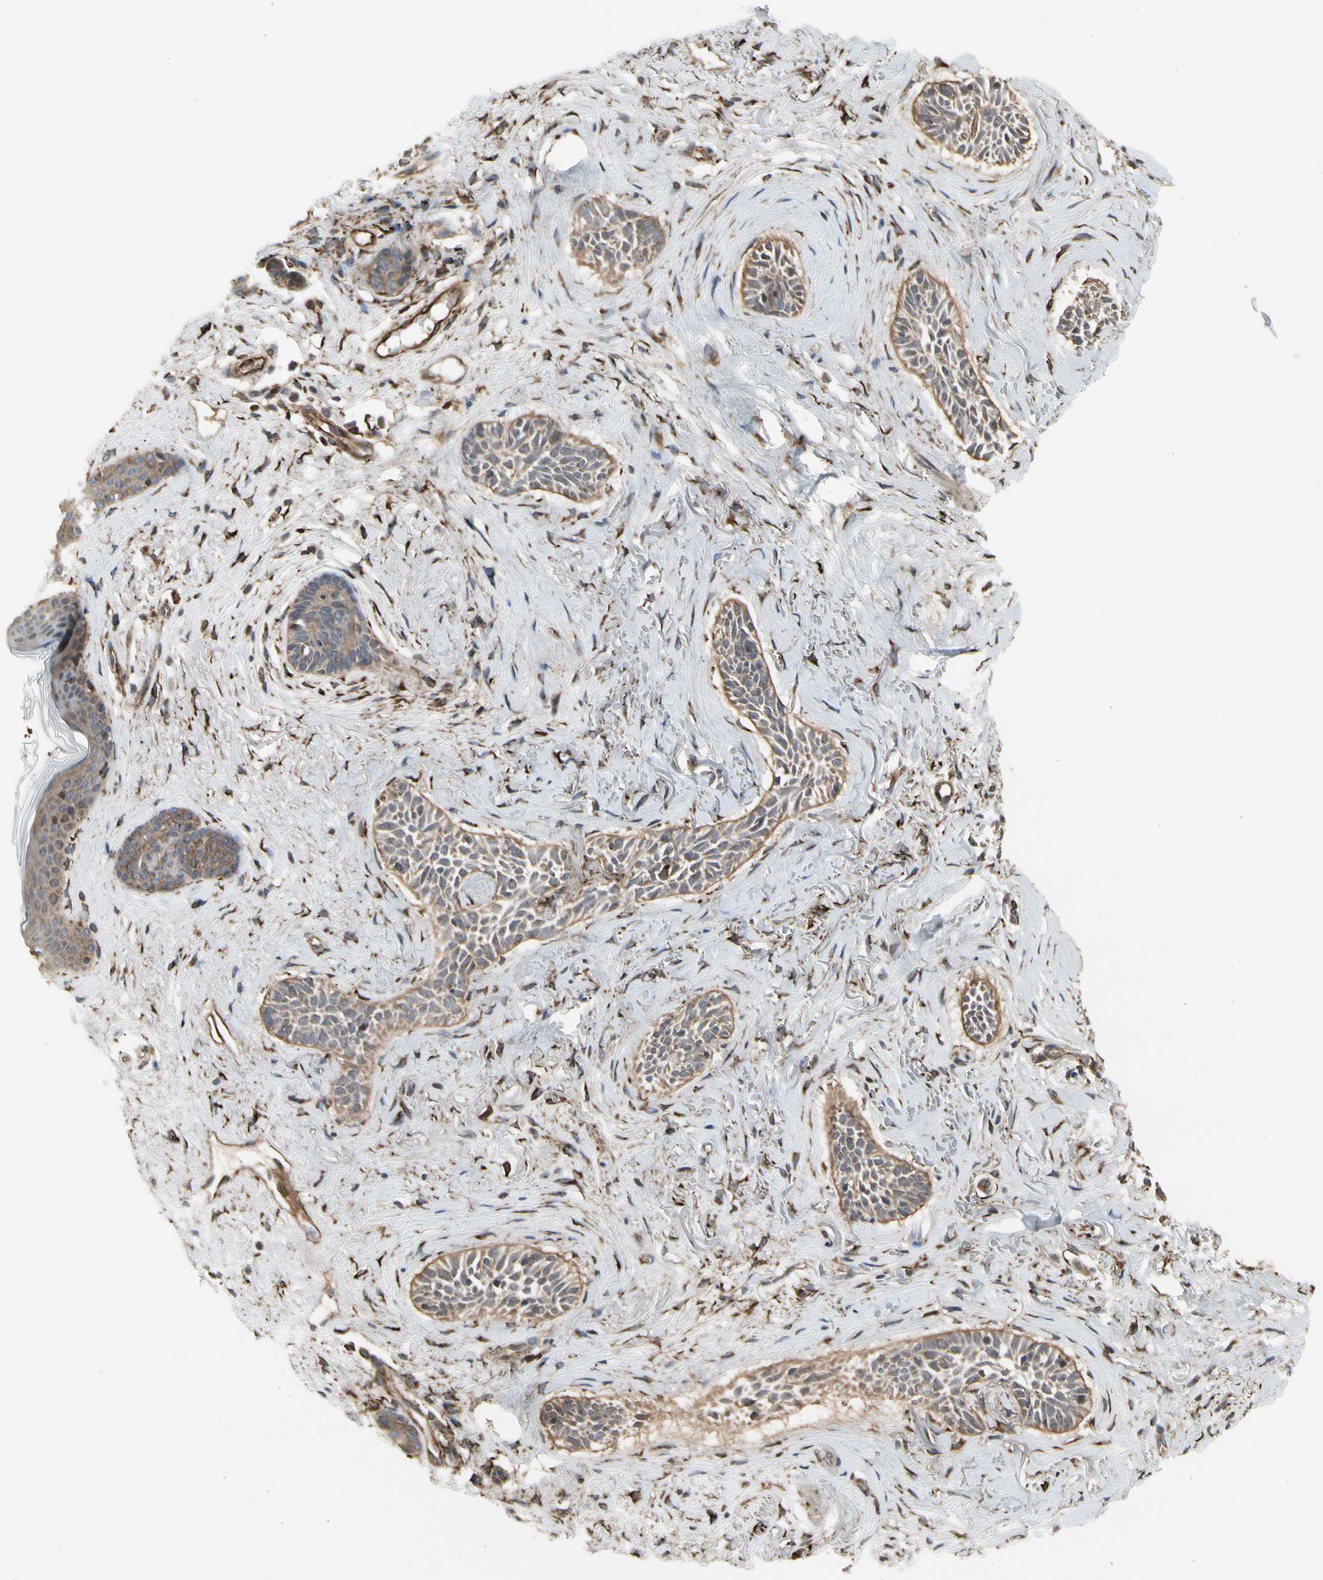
{"staining": {"intensity": "moderate", "quantity": ">75%", "location": "cytoplasmic/membranous"}, "tissue": "skin cancer", "cell_type": "Tumor cells", "image_type": "cancer", "snomed": [{"axis": "morphology", "description": "Normal tissue, NOS"}, {"axis": "morphology", "description": "Basal cell carcinoma"}, {"axis": "topography", "description": "Skin"}], "caption": "Basal cell carcinoma (skin) tissue shows moderate cytoplasmic/membranous positivity in approximately >75% of tumor cells, visualized by immunohistochemistry.", "gene": "SLC39A9", "patient": {"sex": "female", "age": 84}}